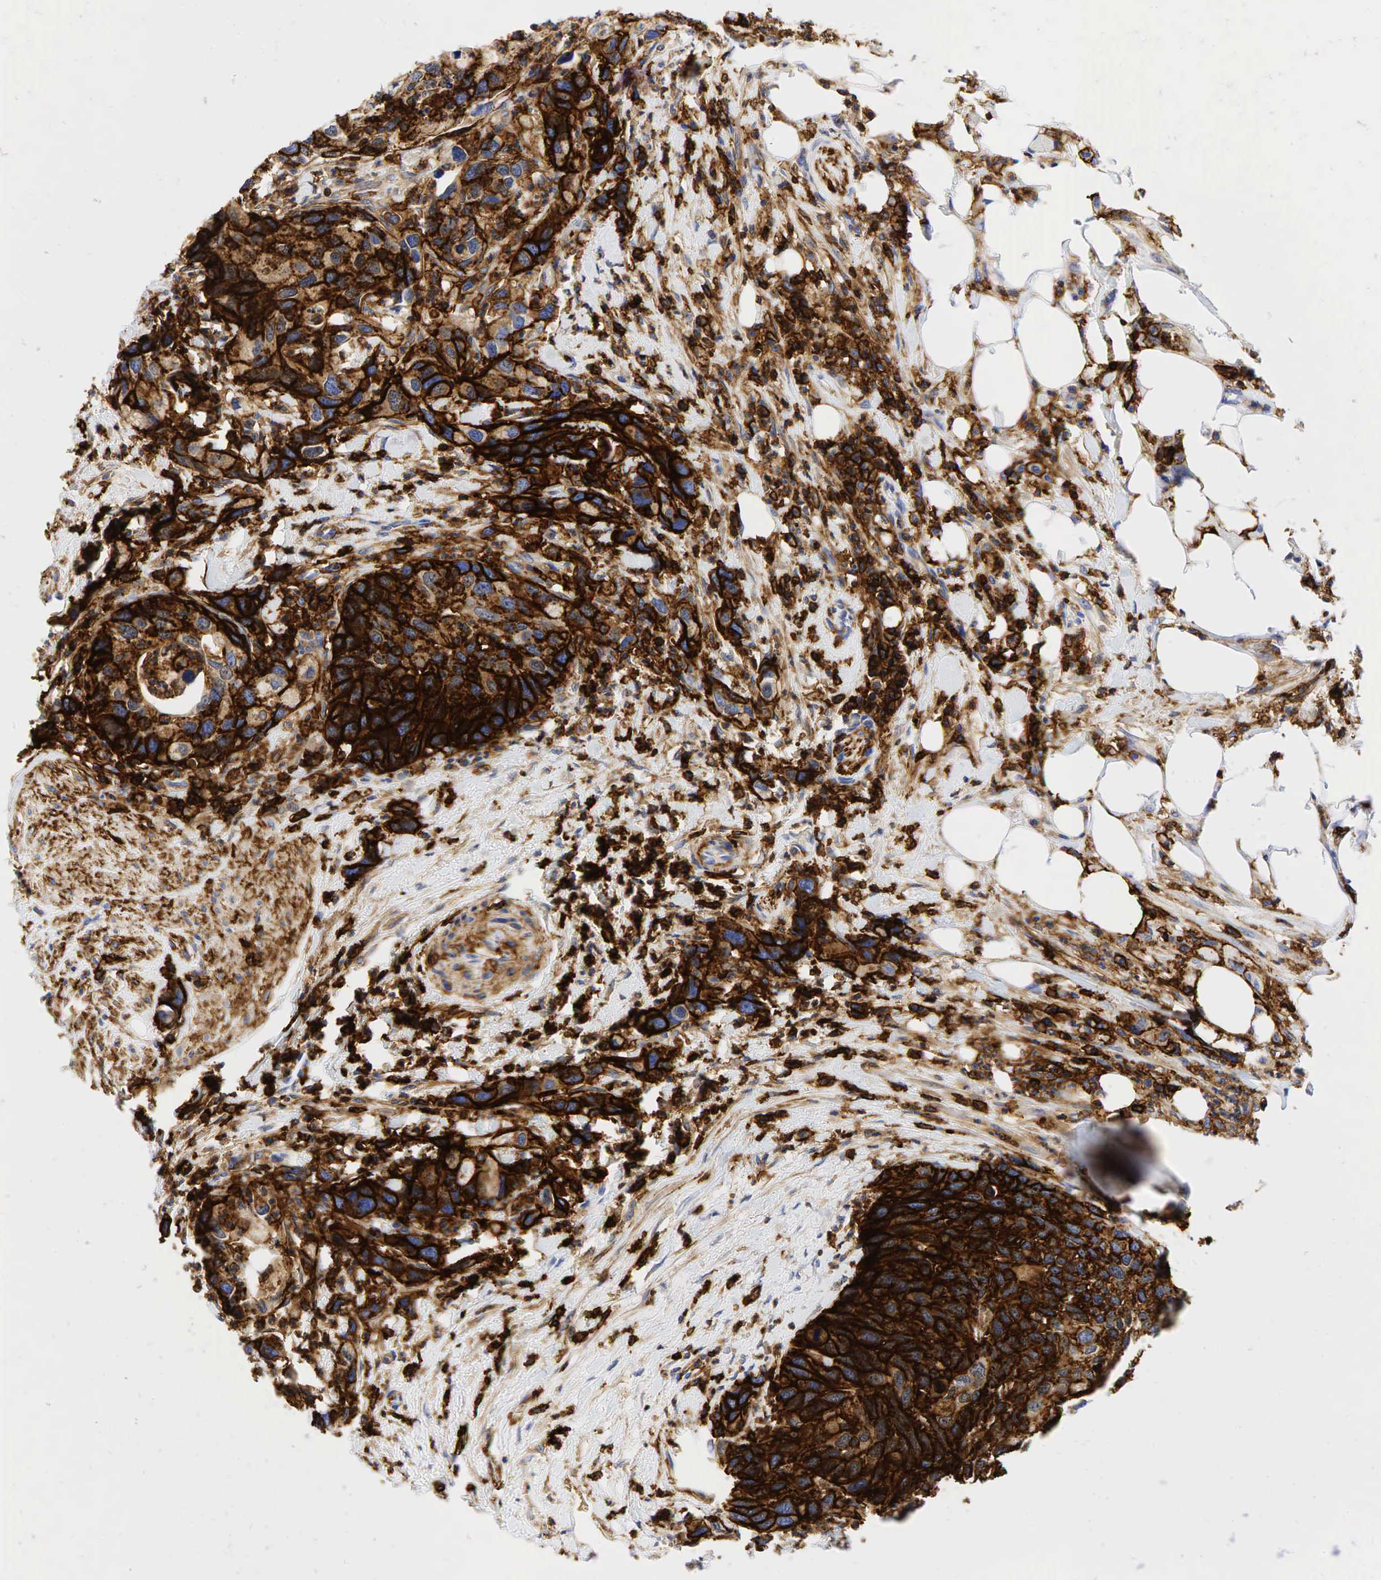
{"staining": {"intensity": "strong", "quantity": ">75%", "location": "cytoplasmic/membranous"}, "tissue": "urothelial cancer", "cell_type": "Tumor cells", "image_type": "cancer", "snomed": [{"axis": "morphology", "description": "Urothelial carcinoma, High grade"}, {"axis": "topography", "description": "Urinary bladder"}], "caption": "Immunohistochemical staining of human high-grade urothelial carcinoma demonstrates high levels of strong cytoplasmic/membranous protein expression in approximately >75% of tumor cells.", "gene": "CD44", "patient": {"sex": "male", "age": 66}}